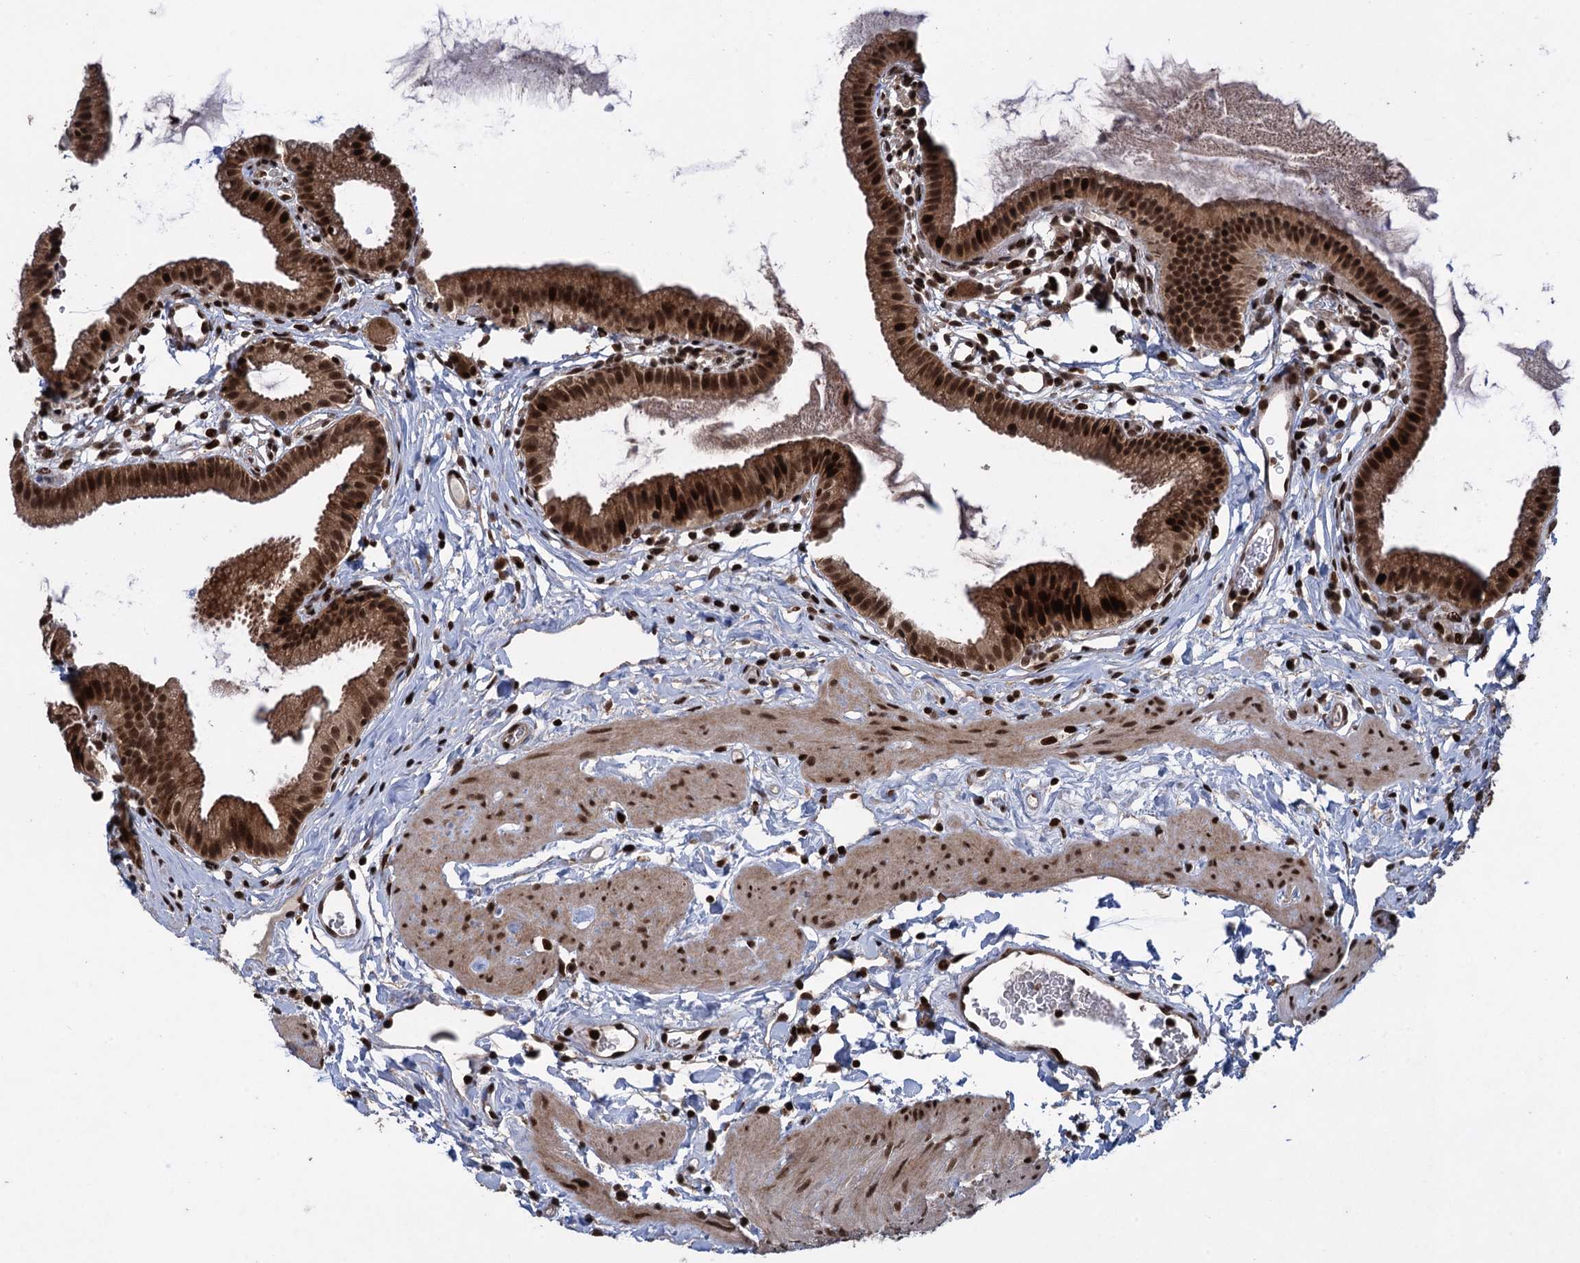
{"staining": {"intensity": "strong", "quantity": ">75%", "location": "cytoplasmic/membranous,nuclear"}, "tissue": "gallbladder", "cell_type": "Glandular cells", "image_type": "normal", "snomed": [{"axis": "morphology", "description": "Normal tissue, NOS"}, {"axis": "topography", "description": "Gallbladder"}], "caption": "Immunohistochemical staining of normal human gallbladder exhibits strong cytoplasmic/membranous,nuclear protein staining in approximately >75% of glandular cells.", "gene": "ZNF169", "patient": {"sex": "female", "age": 46}}